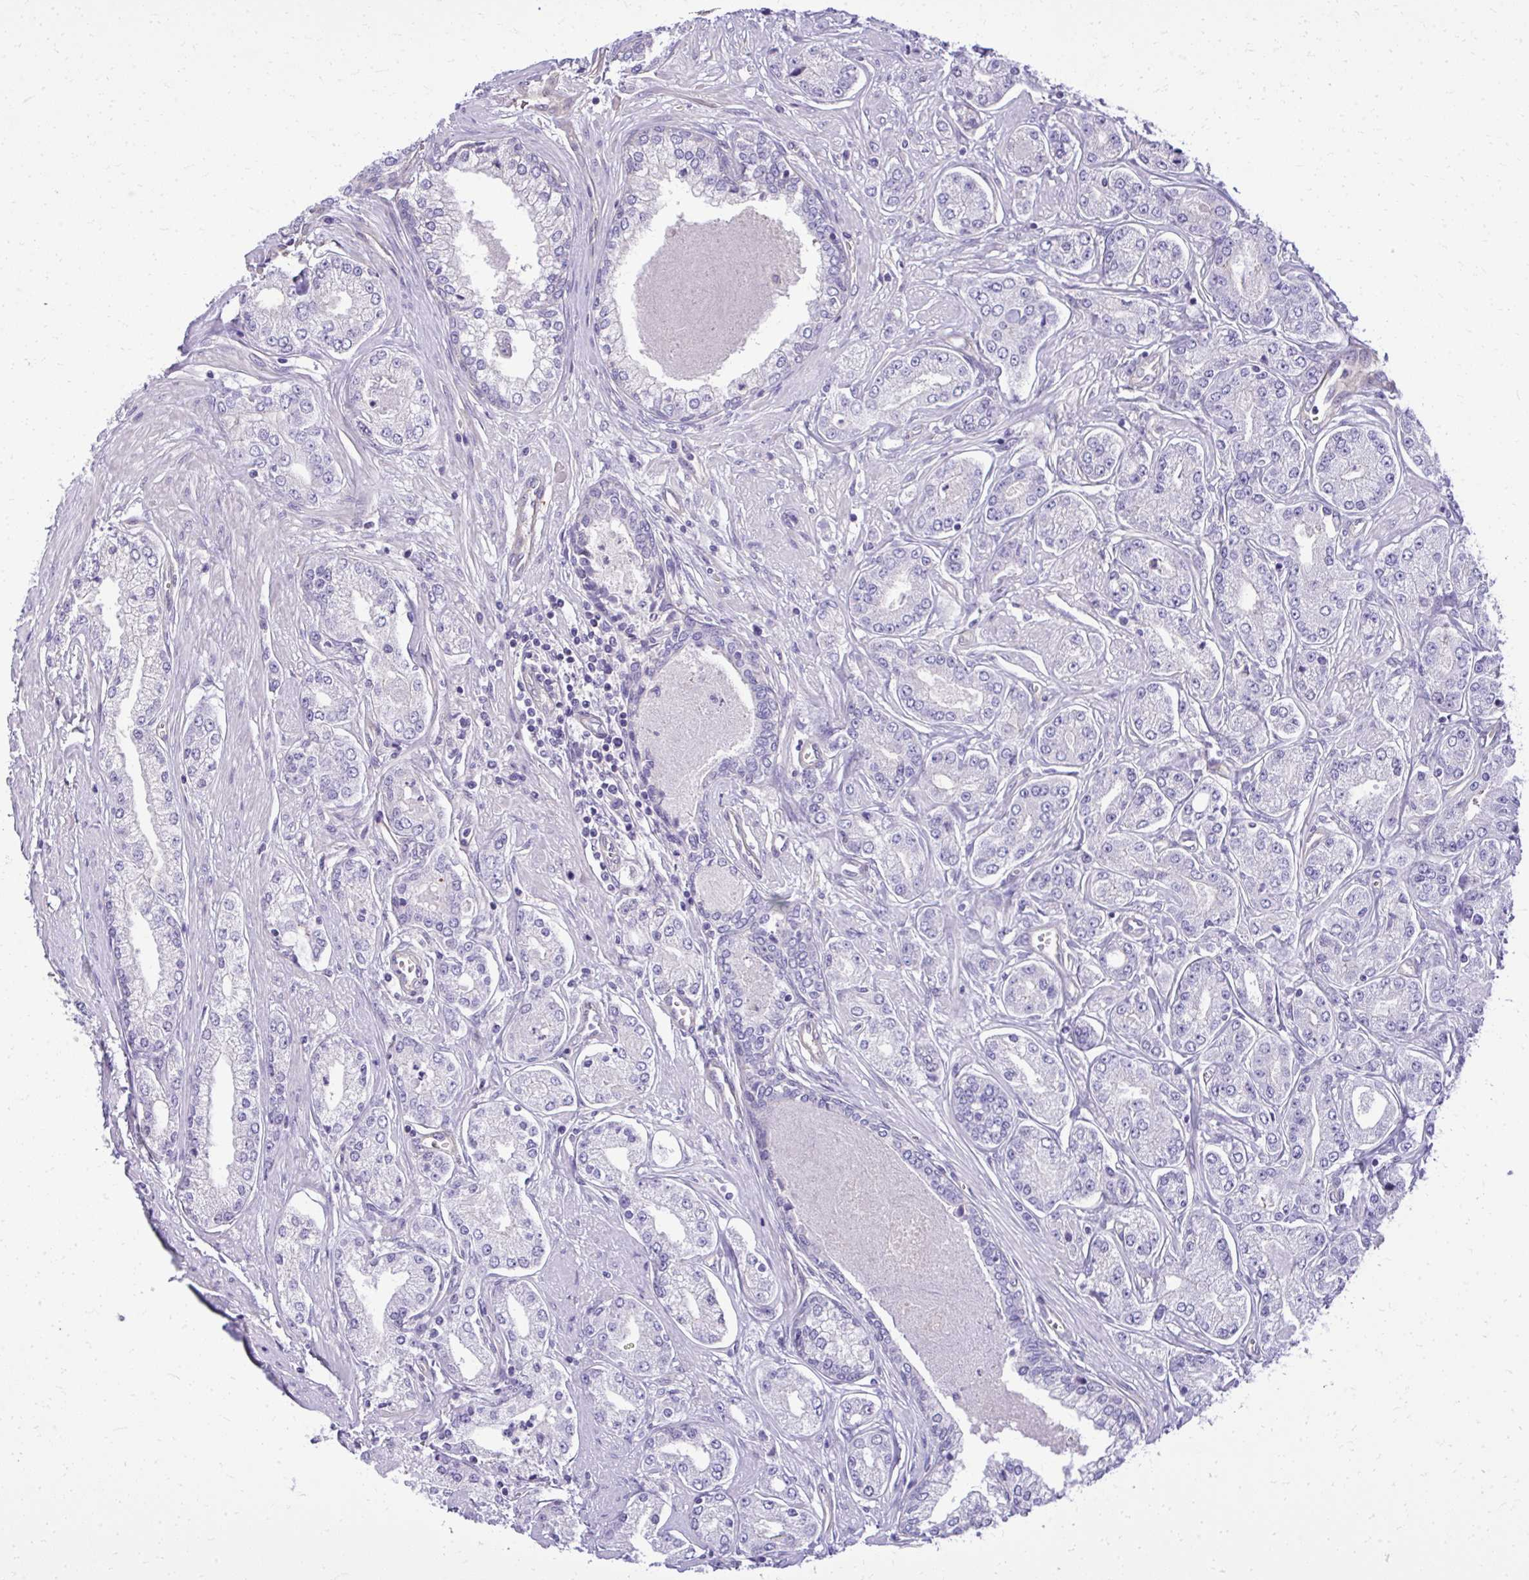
{"staining": {"intensity": "weak", "quantity": "<25%", "location": "cytoplasmic/membranous"}, "tissue": "prostate cancer", "cell_type": "Tumor cells", "image_type": "cancer", "snomed": [{"axis": "morphology", "description": "Adenocarcinoma, High grade"}, {"axis": "topography", "description": "Prostate"}], "caption": "A high-resolution histopathology image shows IHC staining of high-grade adenocarcinoma (prostate), which reveals no significant positivity in tumor cells.", "gene": "RUNDC3B", "patient": {"sex": "male", "age": 66}}